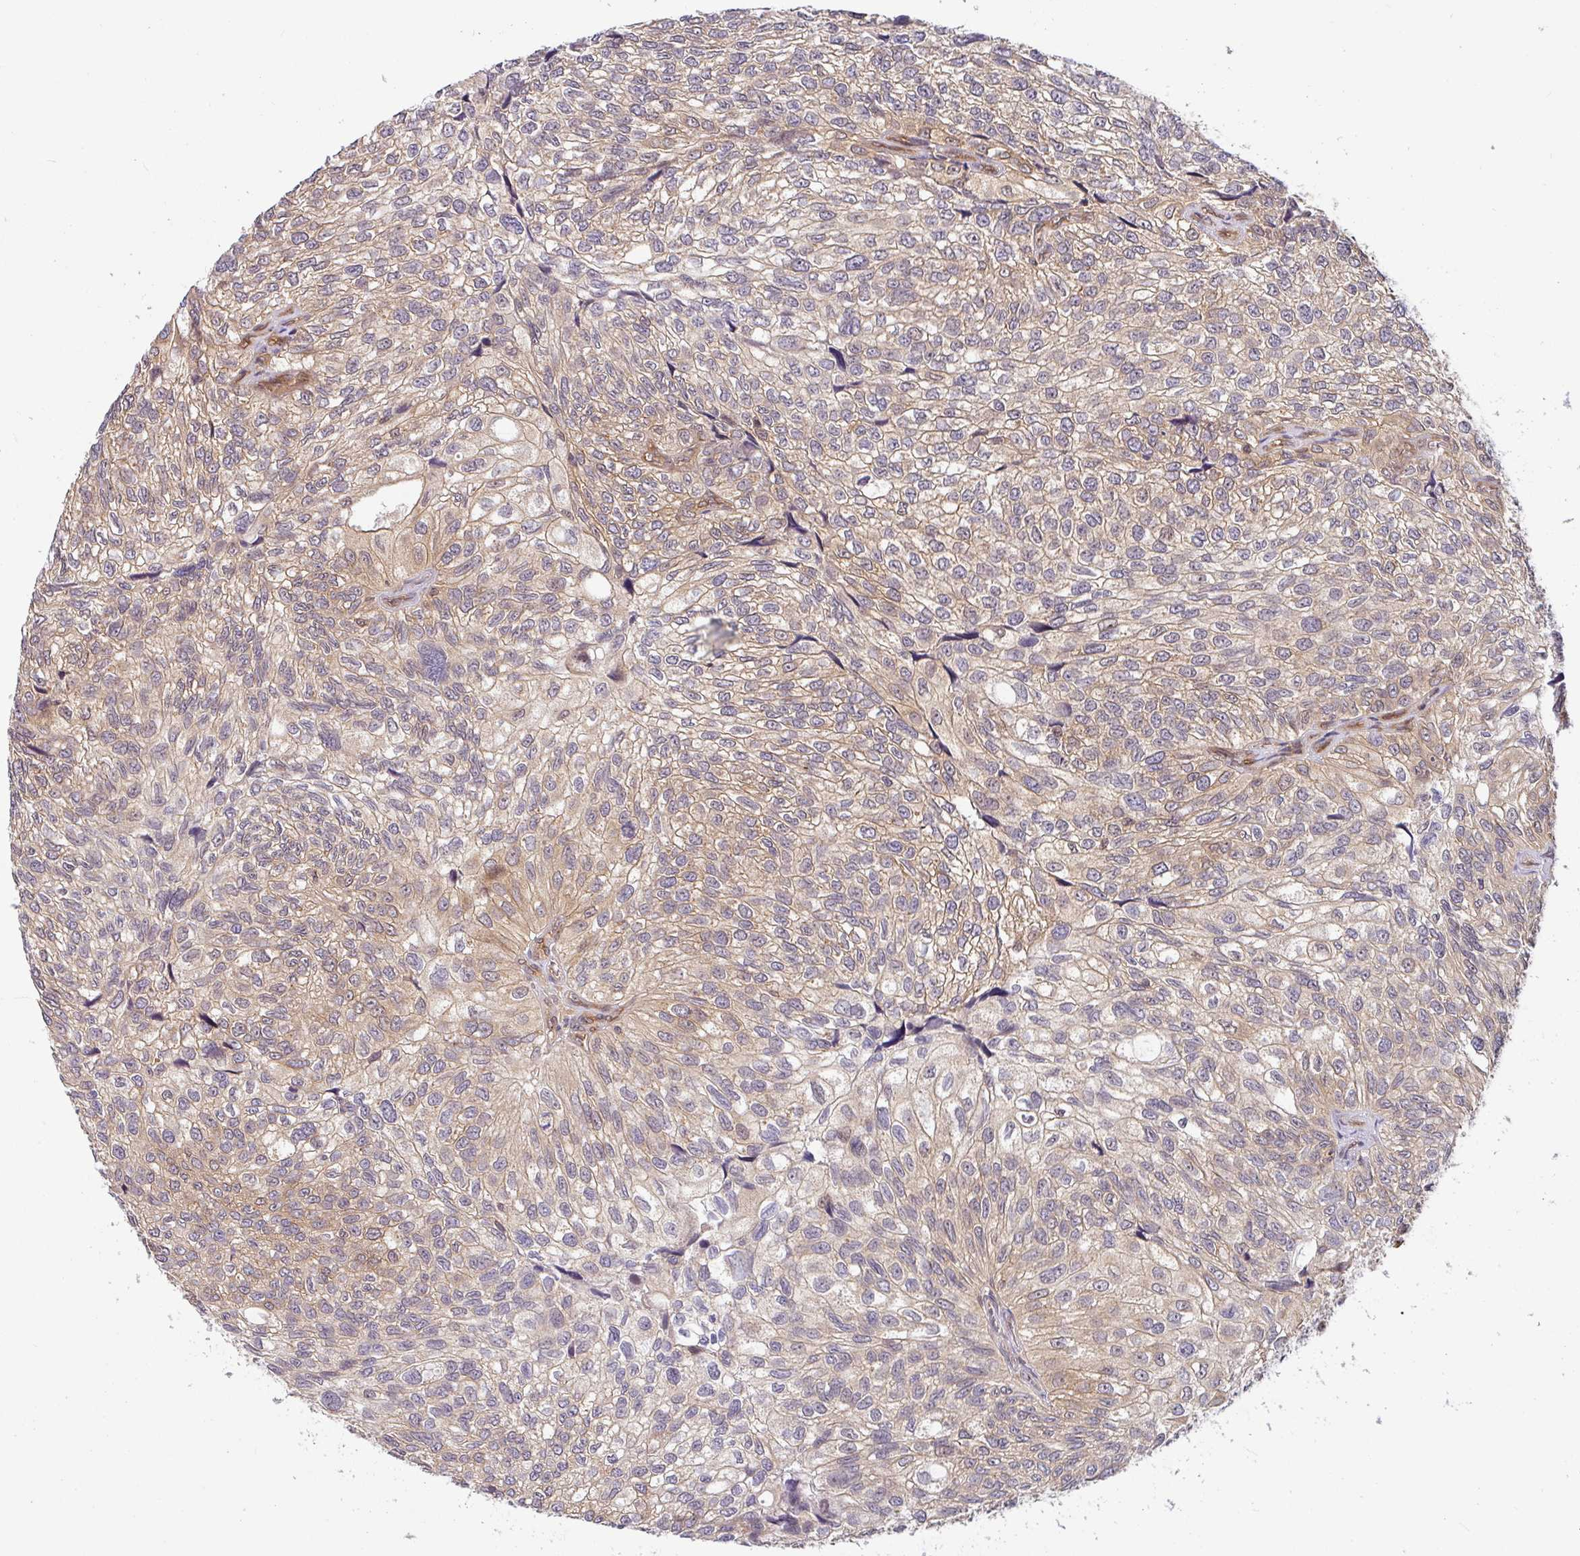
{"staining": {"intensity": "weak", "quantity": "25%-75%", "location": "cytoplasmic/membranous"}, "tissue": "urothelial cancer", "cell_type": "Tumor cells", "image_type": "cancer", "snomed": [{"axis": "morphology", "description": "Urothelial carcinoma, NOS"}, {"axis": "topography", "description": "Urinary bladder"}], "caption": "This histopathology image displays urothelial cancer stained with immunohistochemistry (IHC) to label a protein in brown. The cytoplasmic/membranous of tumor cells show weak positivity for the protein. Nuclei are counter-stained blue.", "gene": "SHB", "patient": {"sex": "male", "age": 87}}